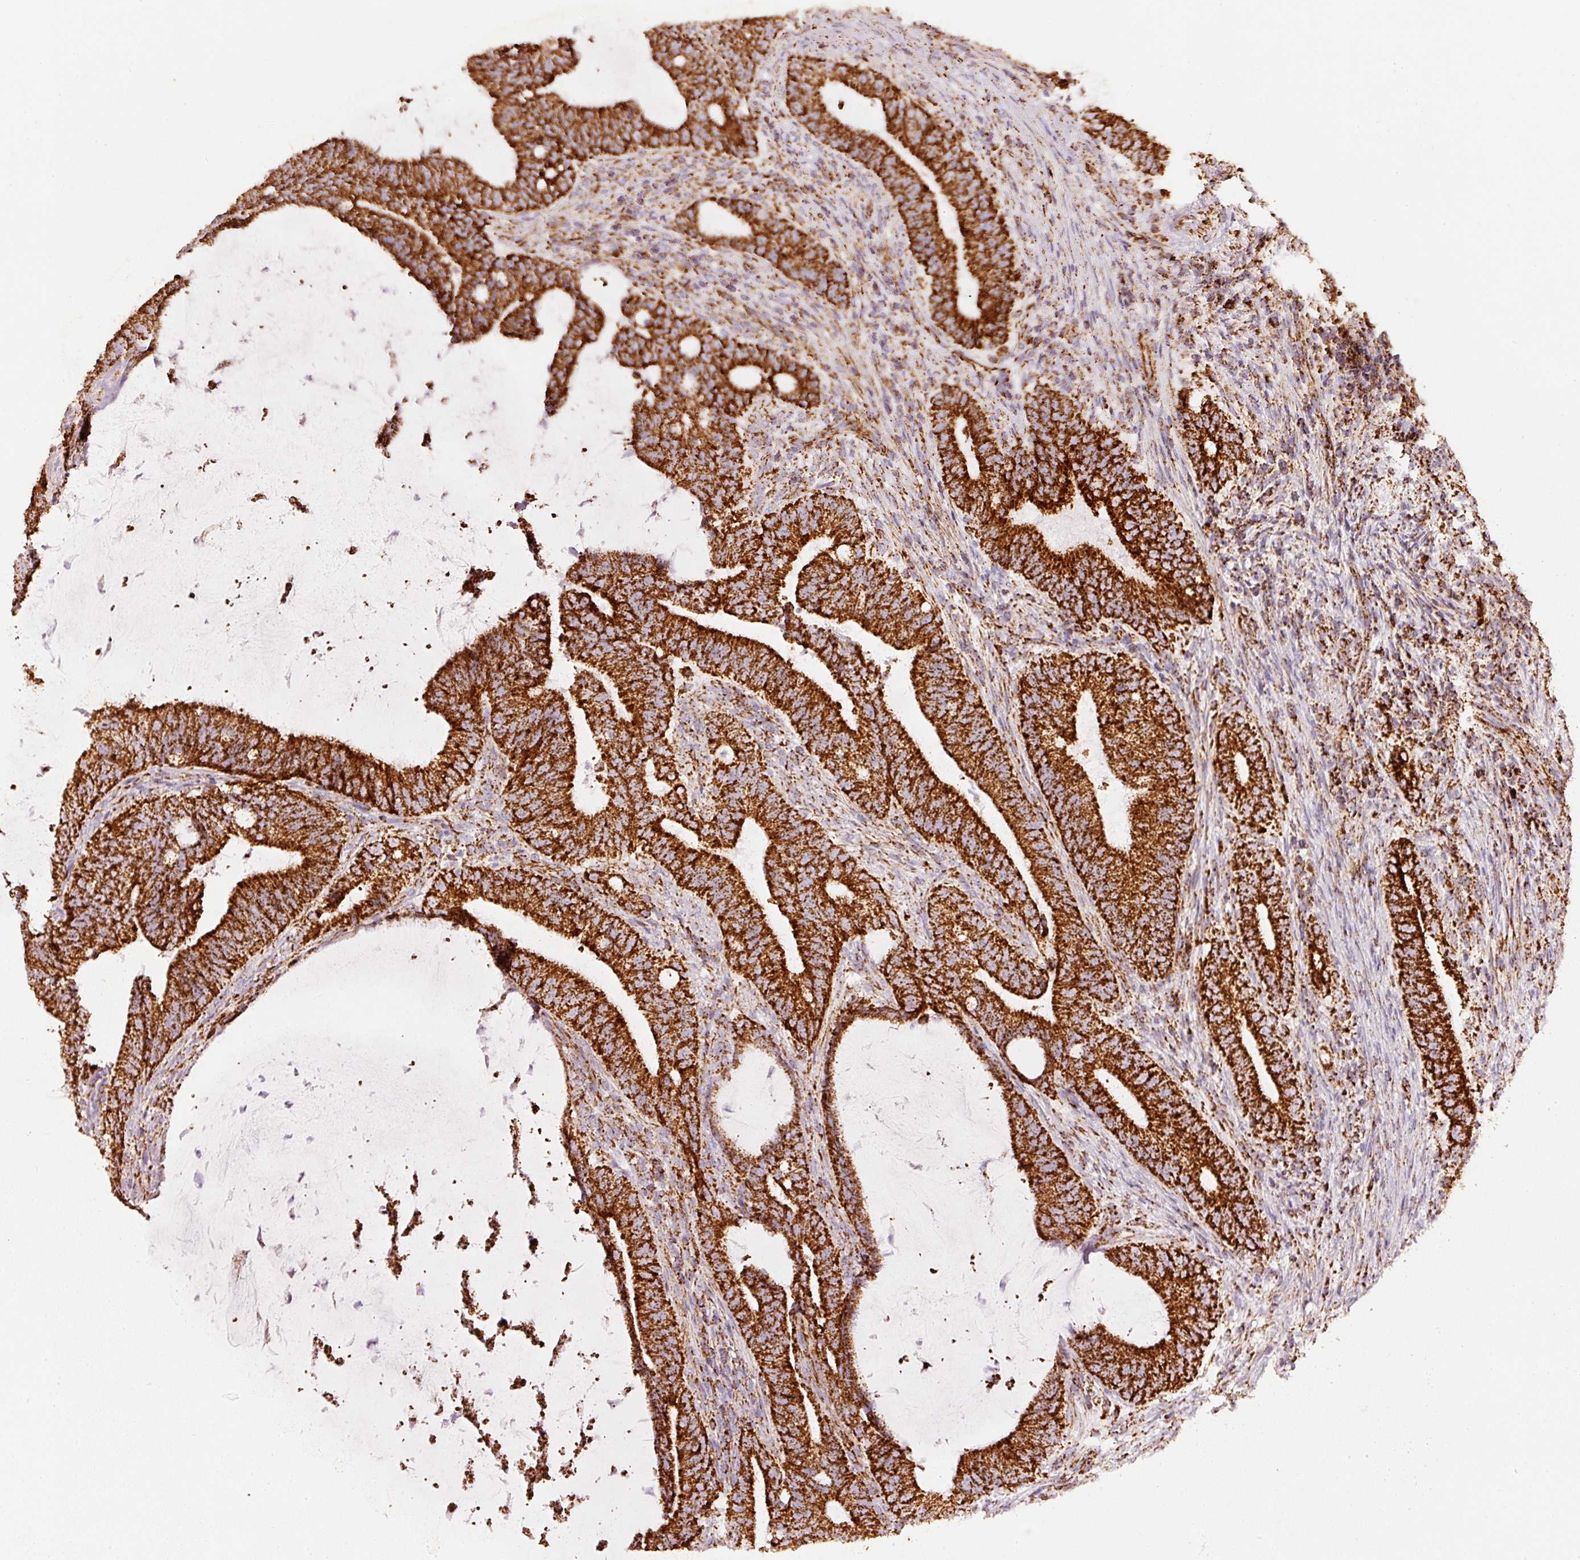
{"staining": {"intensity": "strong", "quantity": ">75%", "location": "cytoplasmic/membranous"}, "tissue": "colorectal cancer", "cell_type": "Tumor cells", "image_type": "cancer", "snomed": [{"axis": "morphology", "description": "Adenocarcinoma, NOS"}, {"axis": "topography", "description": "Colon"}], "caption": "Strong cytoplasmic/membranous expression is seen in about >75% of tumor cells in adenocarcinoma (colorectal).", "gene": "UQCRC1", "patient": {"sex": "female", "age": 43}}